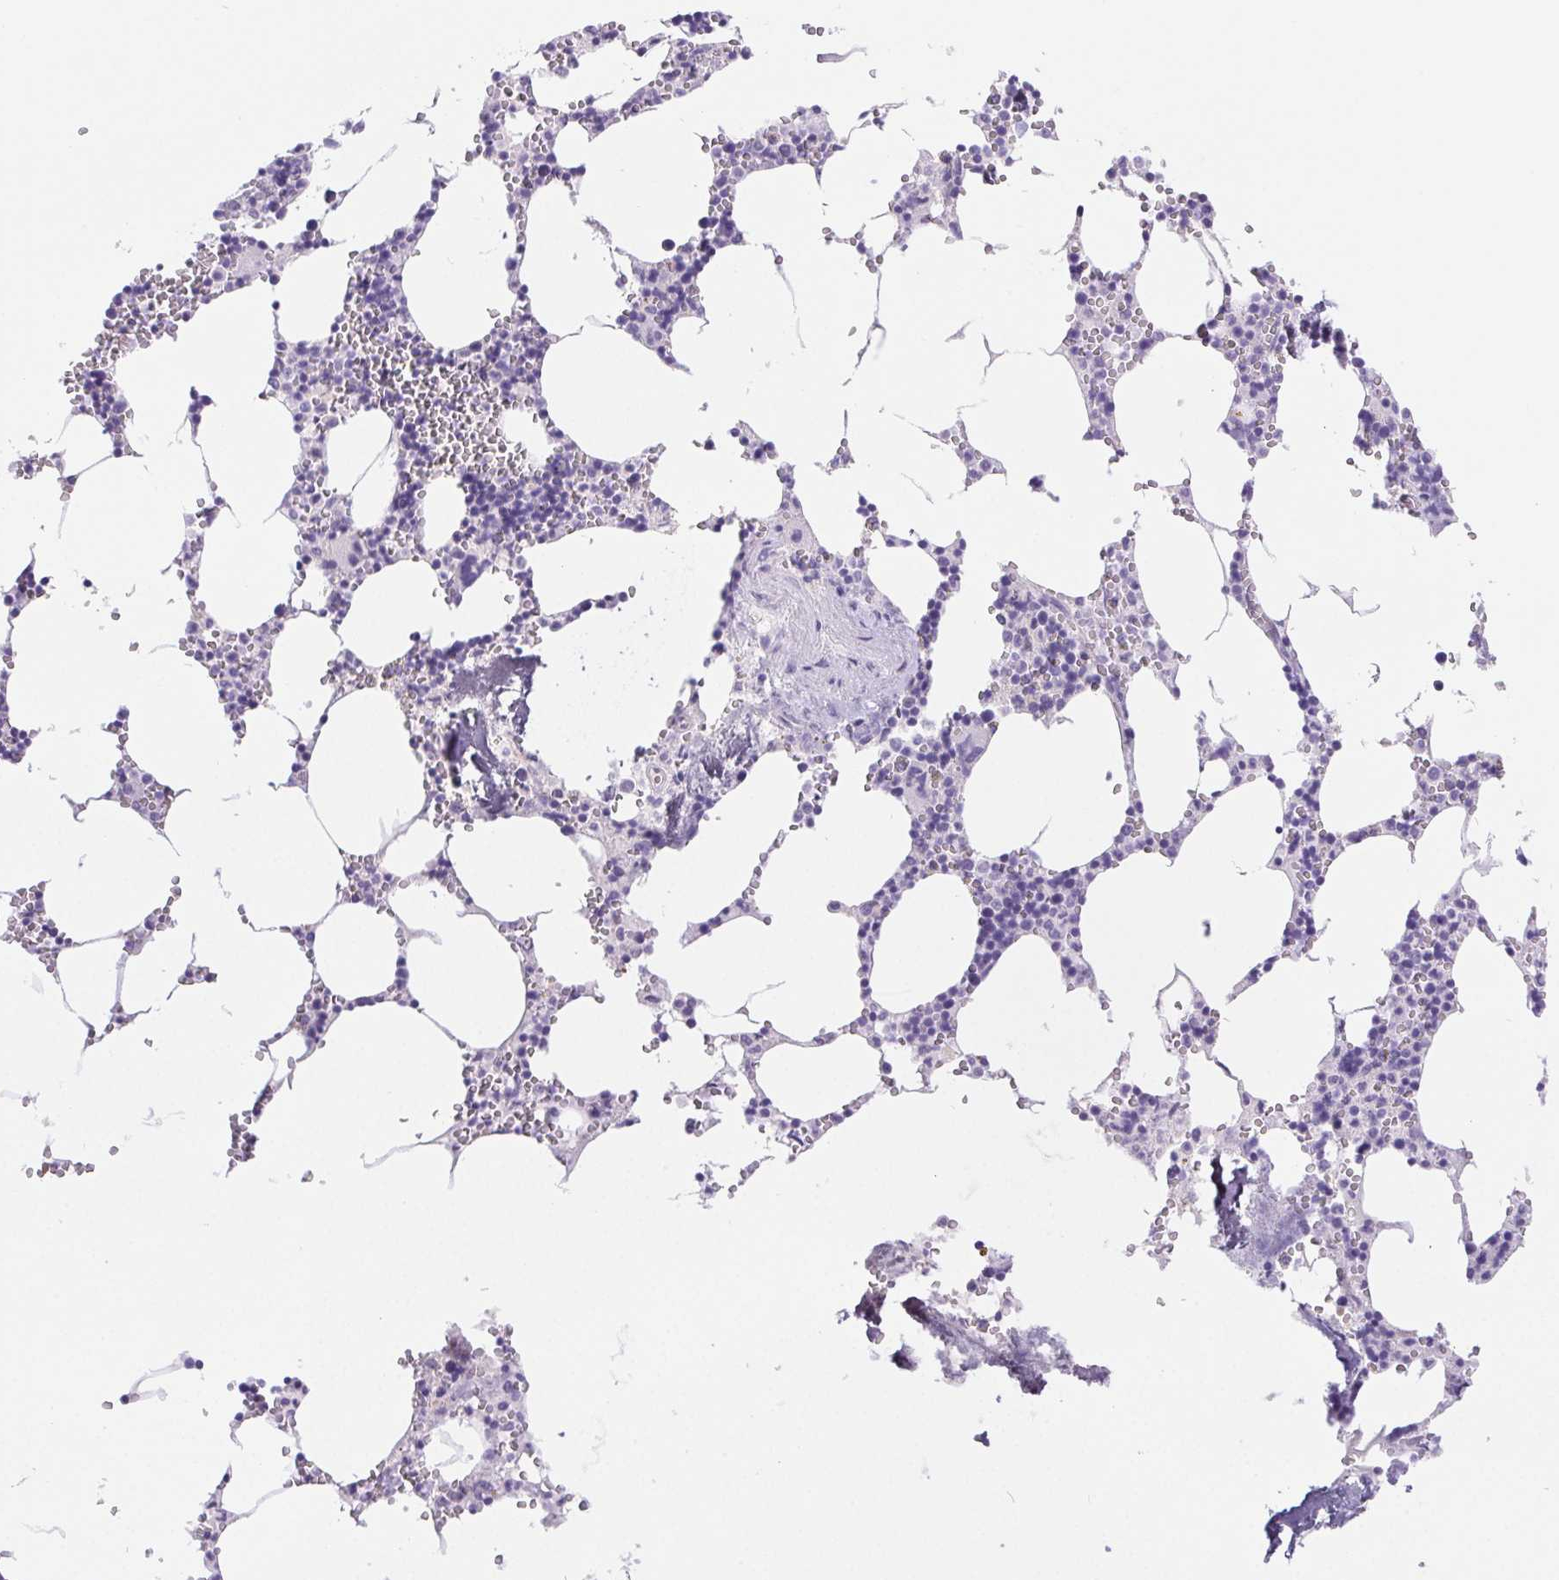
{"staining": {"intensity": "negative", "quantity": "none", "location": "none"}, "tissue": "bone marrow", "cell_type": "Hematopoietic cells", "image_type": "normal", "snomed": [{"axis": "morphology", "description": "Normal tissue, NOS"}, {"axis": "topography", "description": "Bone marrow"}], "caption": "Immunohistochemical staining of benign bone marrow displays no significant staining in hematopoietic cells.", "gene": "PNLIP", "patient": {"sex": "male", "age": 54}}